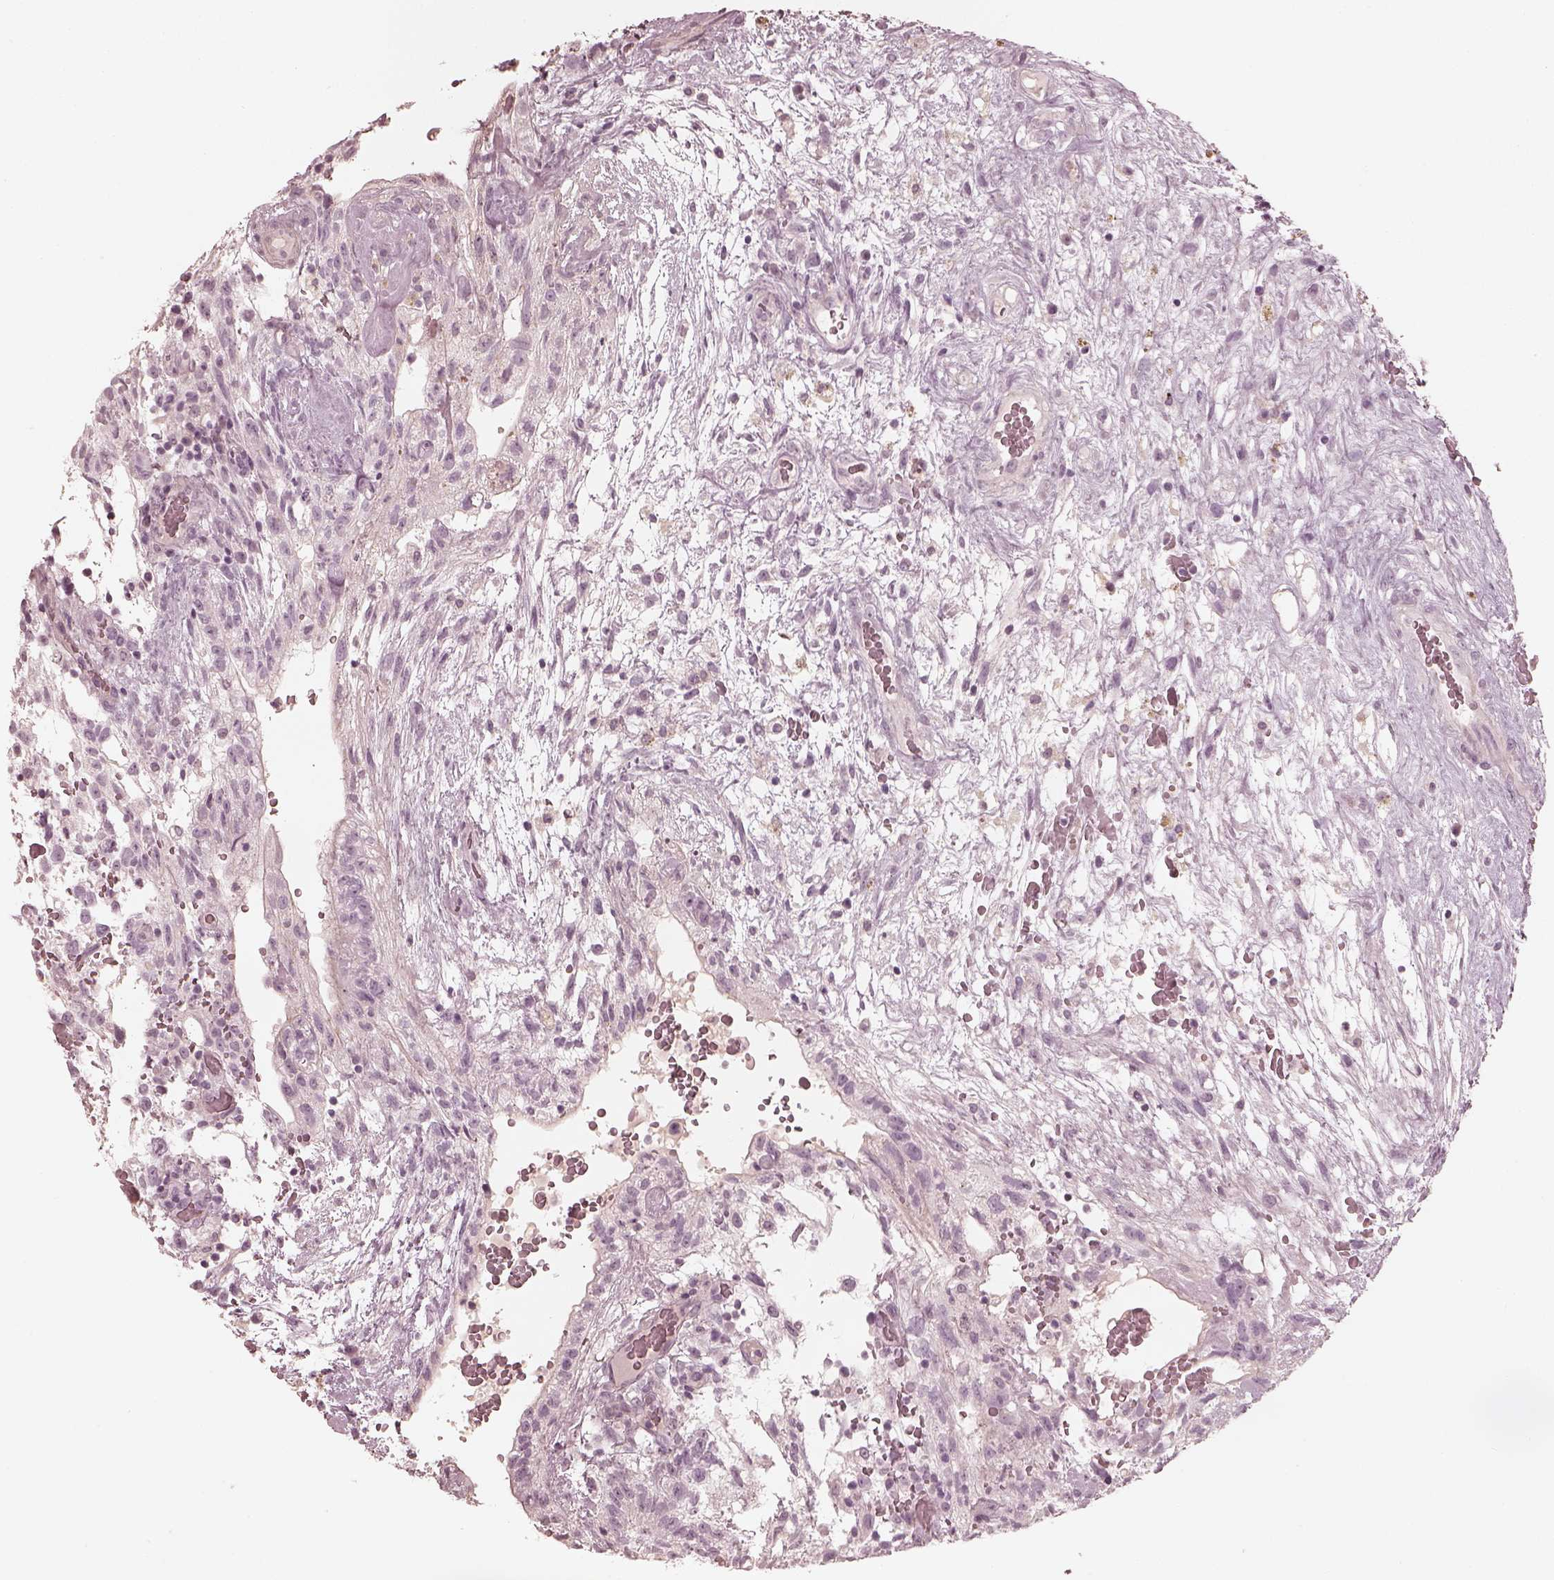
{"staining": {"intensity": "negative", "quantity": "none", "location": "none"}, "tissue": "testis cancer", "cell_type": "Tumor cells", "image_type": "cancer", "snomed": [{"axis": "morphology", "description": "Normal tissue, NOS"}, {"axis": "morphology", "description": "Carcinoma, Embryonal, NOS"}, {"axis": "topography", "description": "Testis"}], "caption": "Tumor cells show no significant protein expression in embryonal carcinoma (testis).", "gene": "ADRB3", "patient": {"sex": "male", "age": 32}}